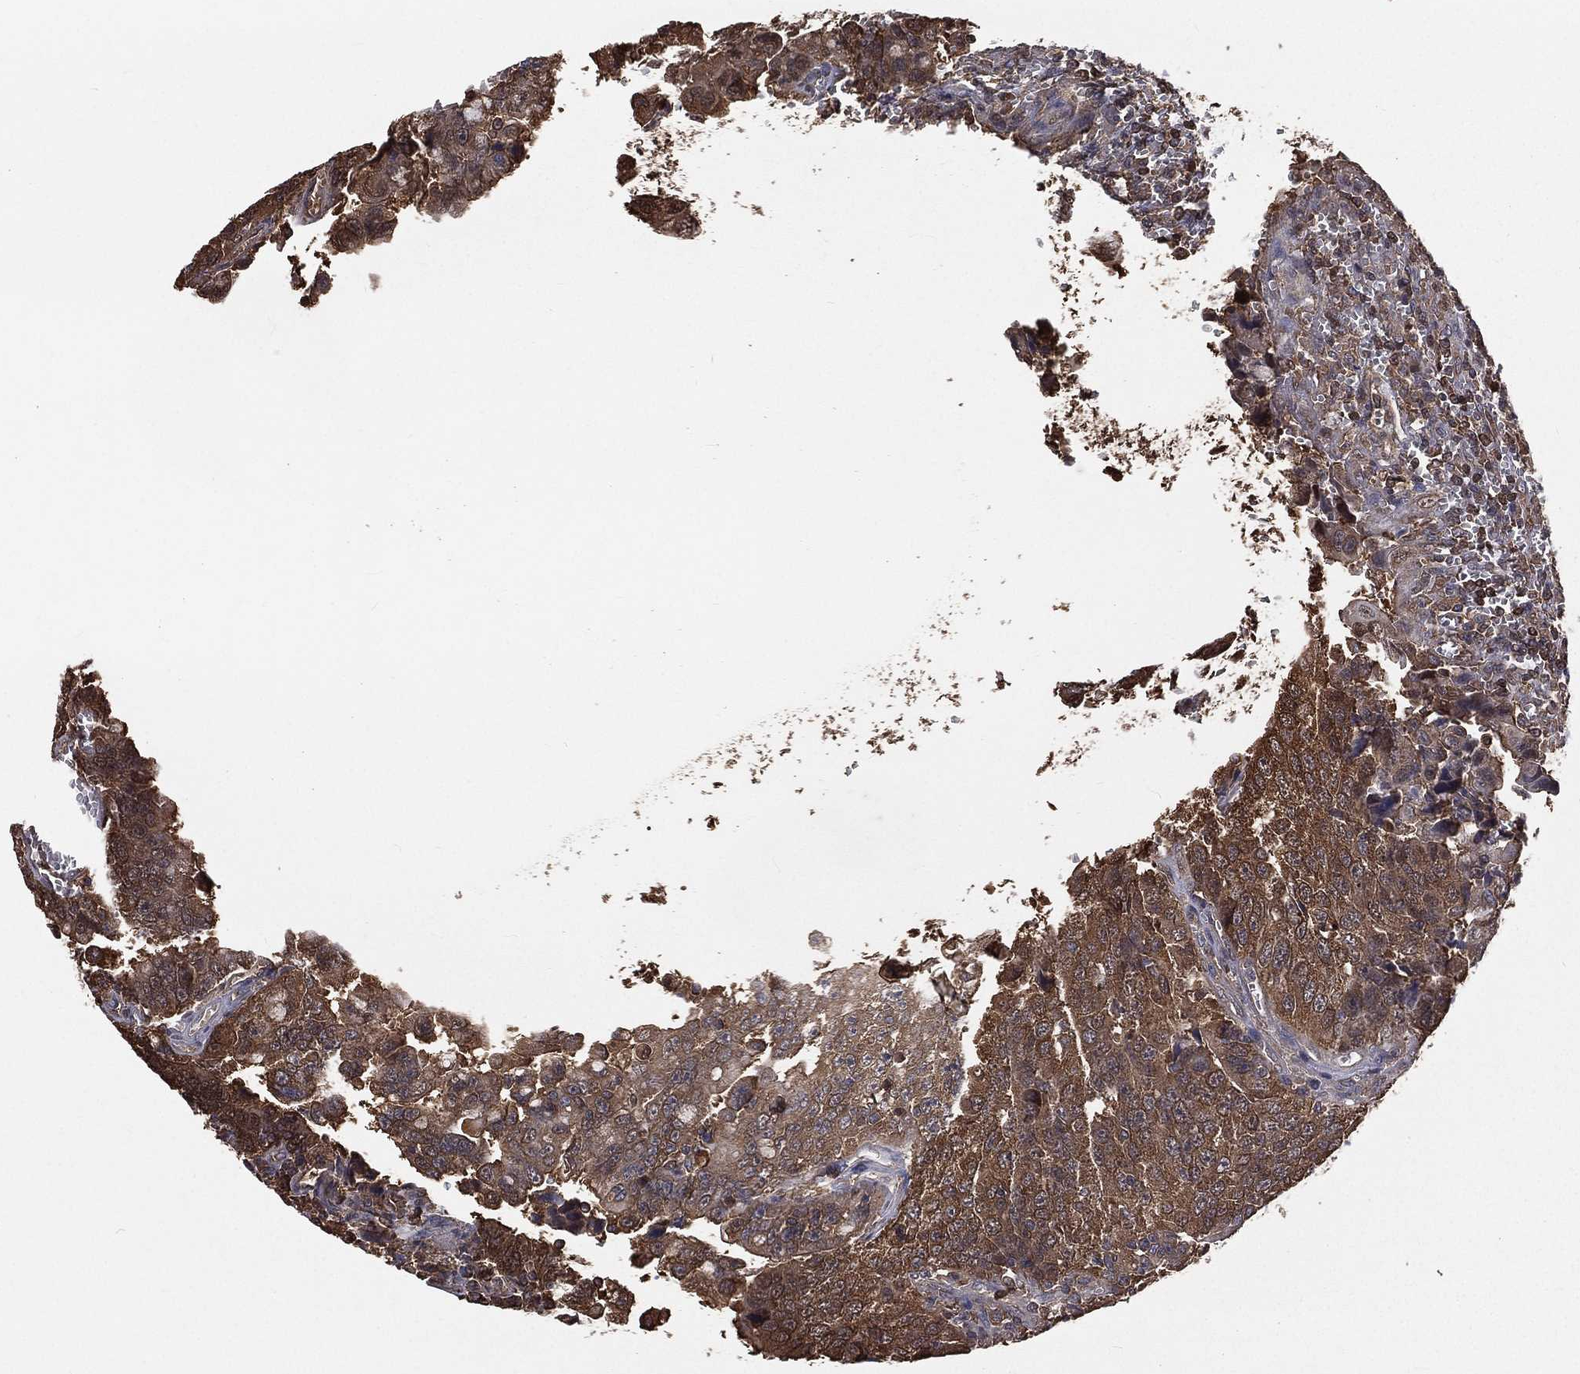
{"staining": {"intensity": "moderate", "quantity": ">75%", "location": "cytoplasmic/membranous"}, "tissue": "urothelial cancer", "cell_type": "Tumor cells", "image_type": "cancer", "snomed": [{"axis": "morphology", "description": "Urothelial carcinoma, NOS"}, {"axis": "morphology", "description": "Urothelial carcinoma, High grade"}, {"axis": "topography", "description": "Urinary bladder"}], "caption": "High-power microscopy captured an immunohistochemistry micrograph of transitional cell carcinoma, revealing moderate cytoplasmic/membranous positivity in about >75% of tumor cells.", "gene": "TBC1D2", "patient": {"sex": "female", "age": 73}}